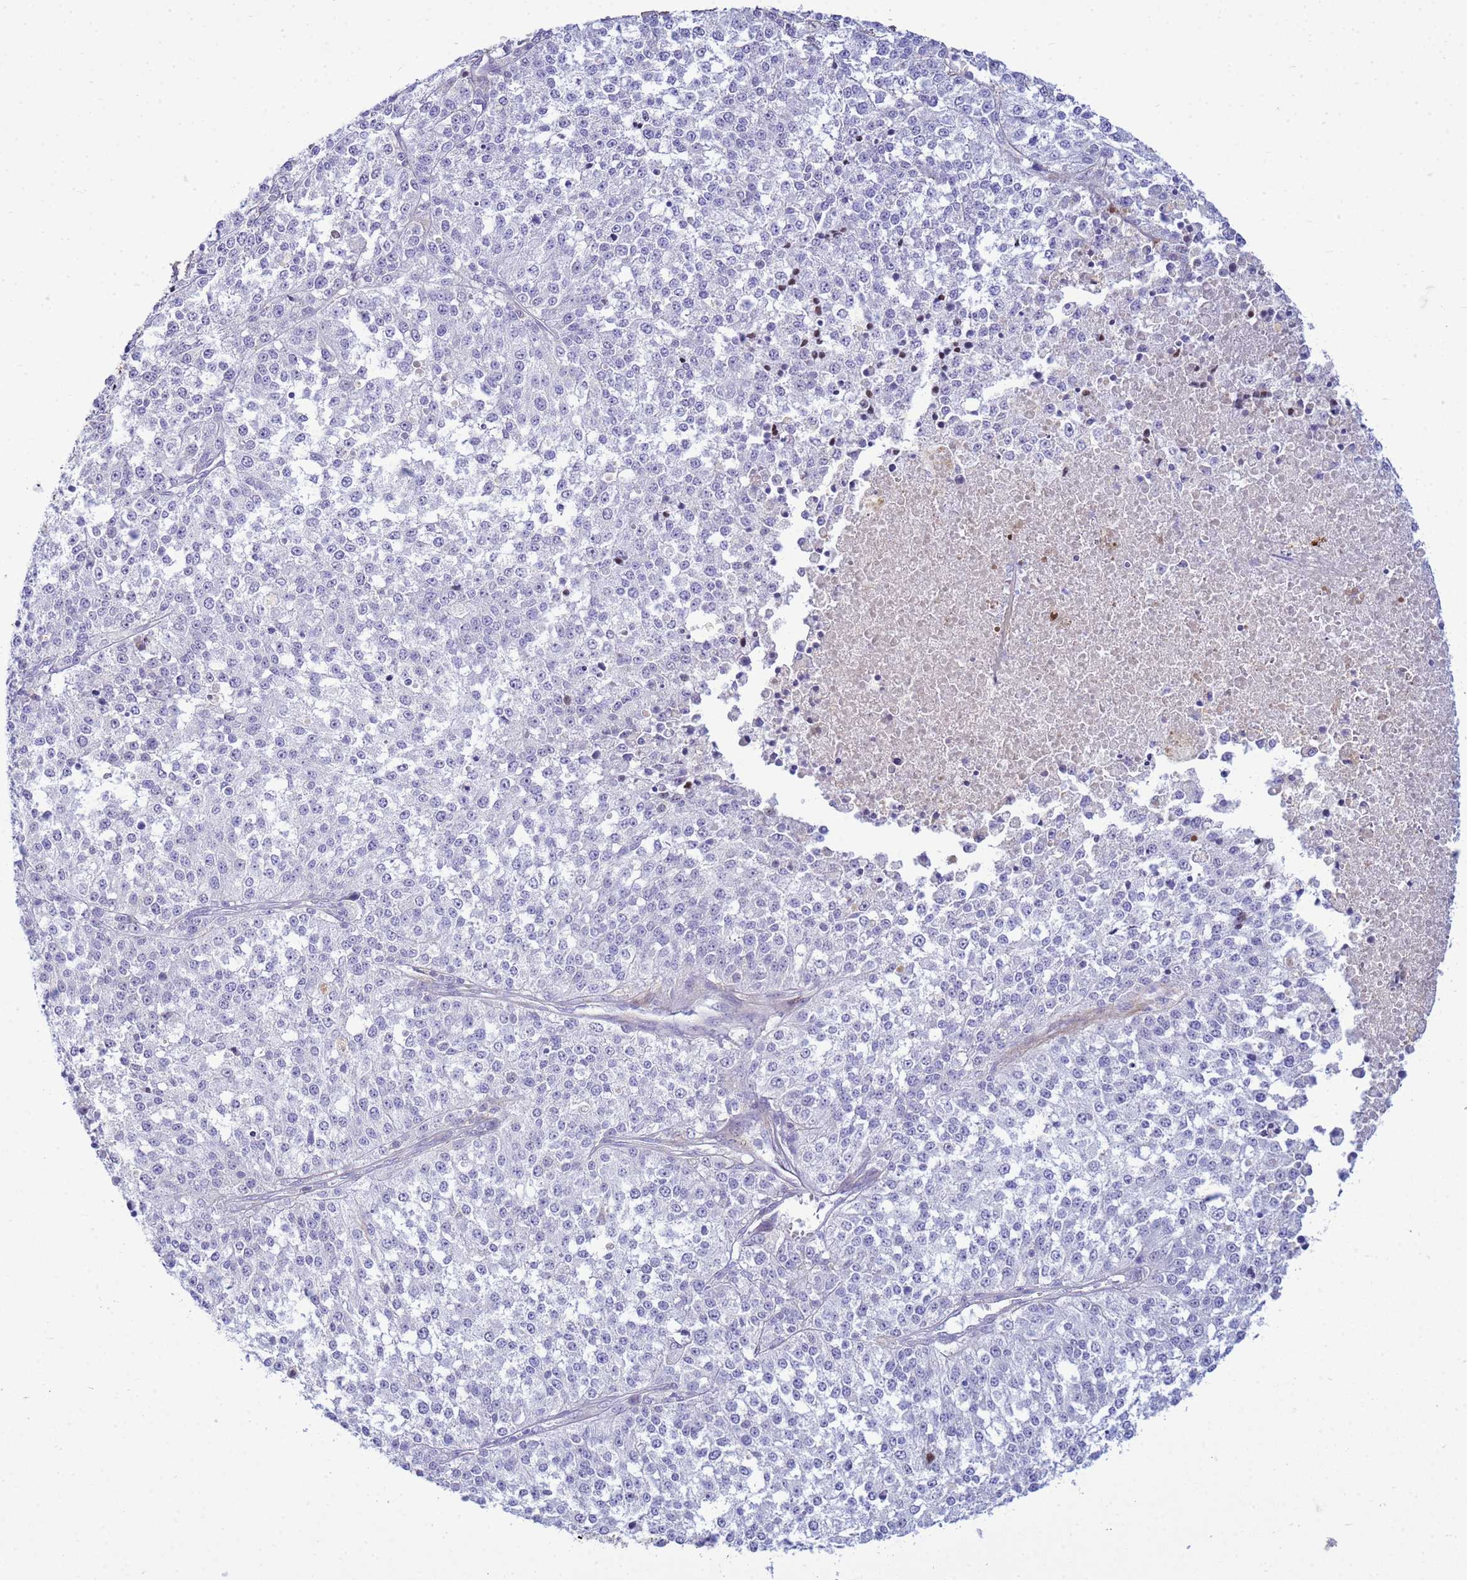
{"staining": {"intensity": "negative", "quantity": "none", "location": "none"}, "tissue": "melanoma", "cell_type": "Tumor cells", "image_type": "cancer", "snomed": [{"axis": "morphology", "description": "Malignant melanoma, NOS"}, {"axis": "topography", "description": "Skin"}], "caption": "Immunohistochemical staining of human malignant melanoma demonstrates no significant expression in tumor cells. Nuclei are stained in blue.", "gene": "P2RX7", "patient": {"sex": "female", "age": 64}}